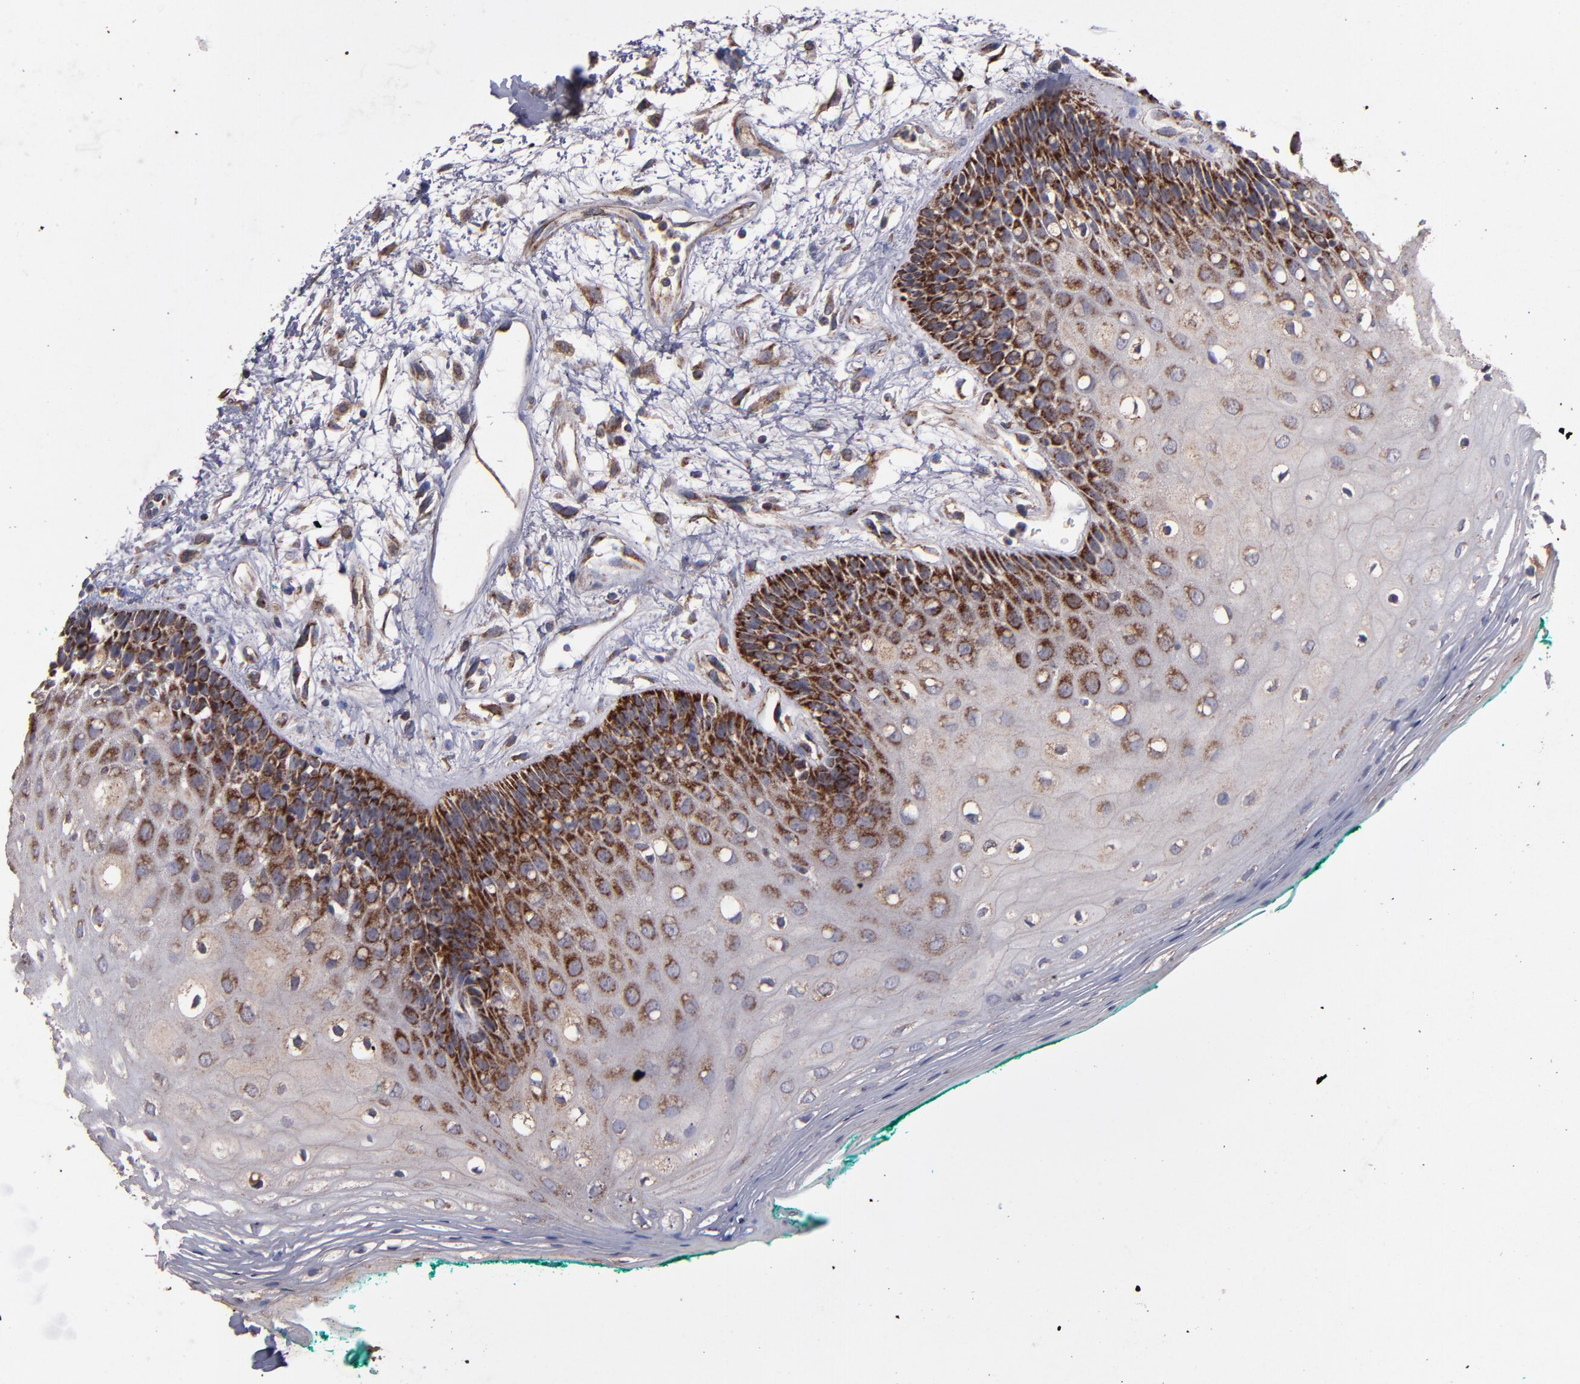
{"staining": {"intensity": "weak", "quantity": "25%-75%", "location": "cytoplasmic/membranous"}, "tissue": "oral mucosa", "cell_type": "Squamous epithelial cells", "image_type": "normal", "snomed": [{"axis": "morphology", "description": "Normal tissue, NOS"}, {"axis": "morphology", "description": "Squamous cell carcinoma, NOS"}, {"axis": "topography", "description": "Skeletal muscle"}, {"axis": "topography", "description": "Oral tissue"}, {"axis": "topography", "description": "Head-Neck"}], "caption": "An IHC histopathology image of normal tissue is shown. Protein staining in brown shows weak cytoplasmic/membranous positivity in oral mucosa within squamous epithelial cells.", "gene": "TIMM9", "patient": {"sex": "female", "age": 84}}